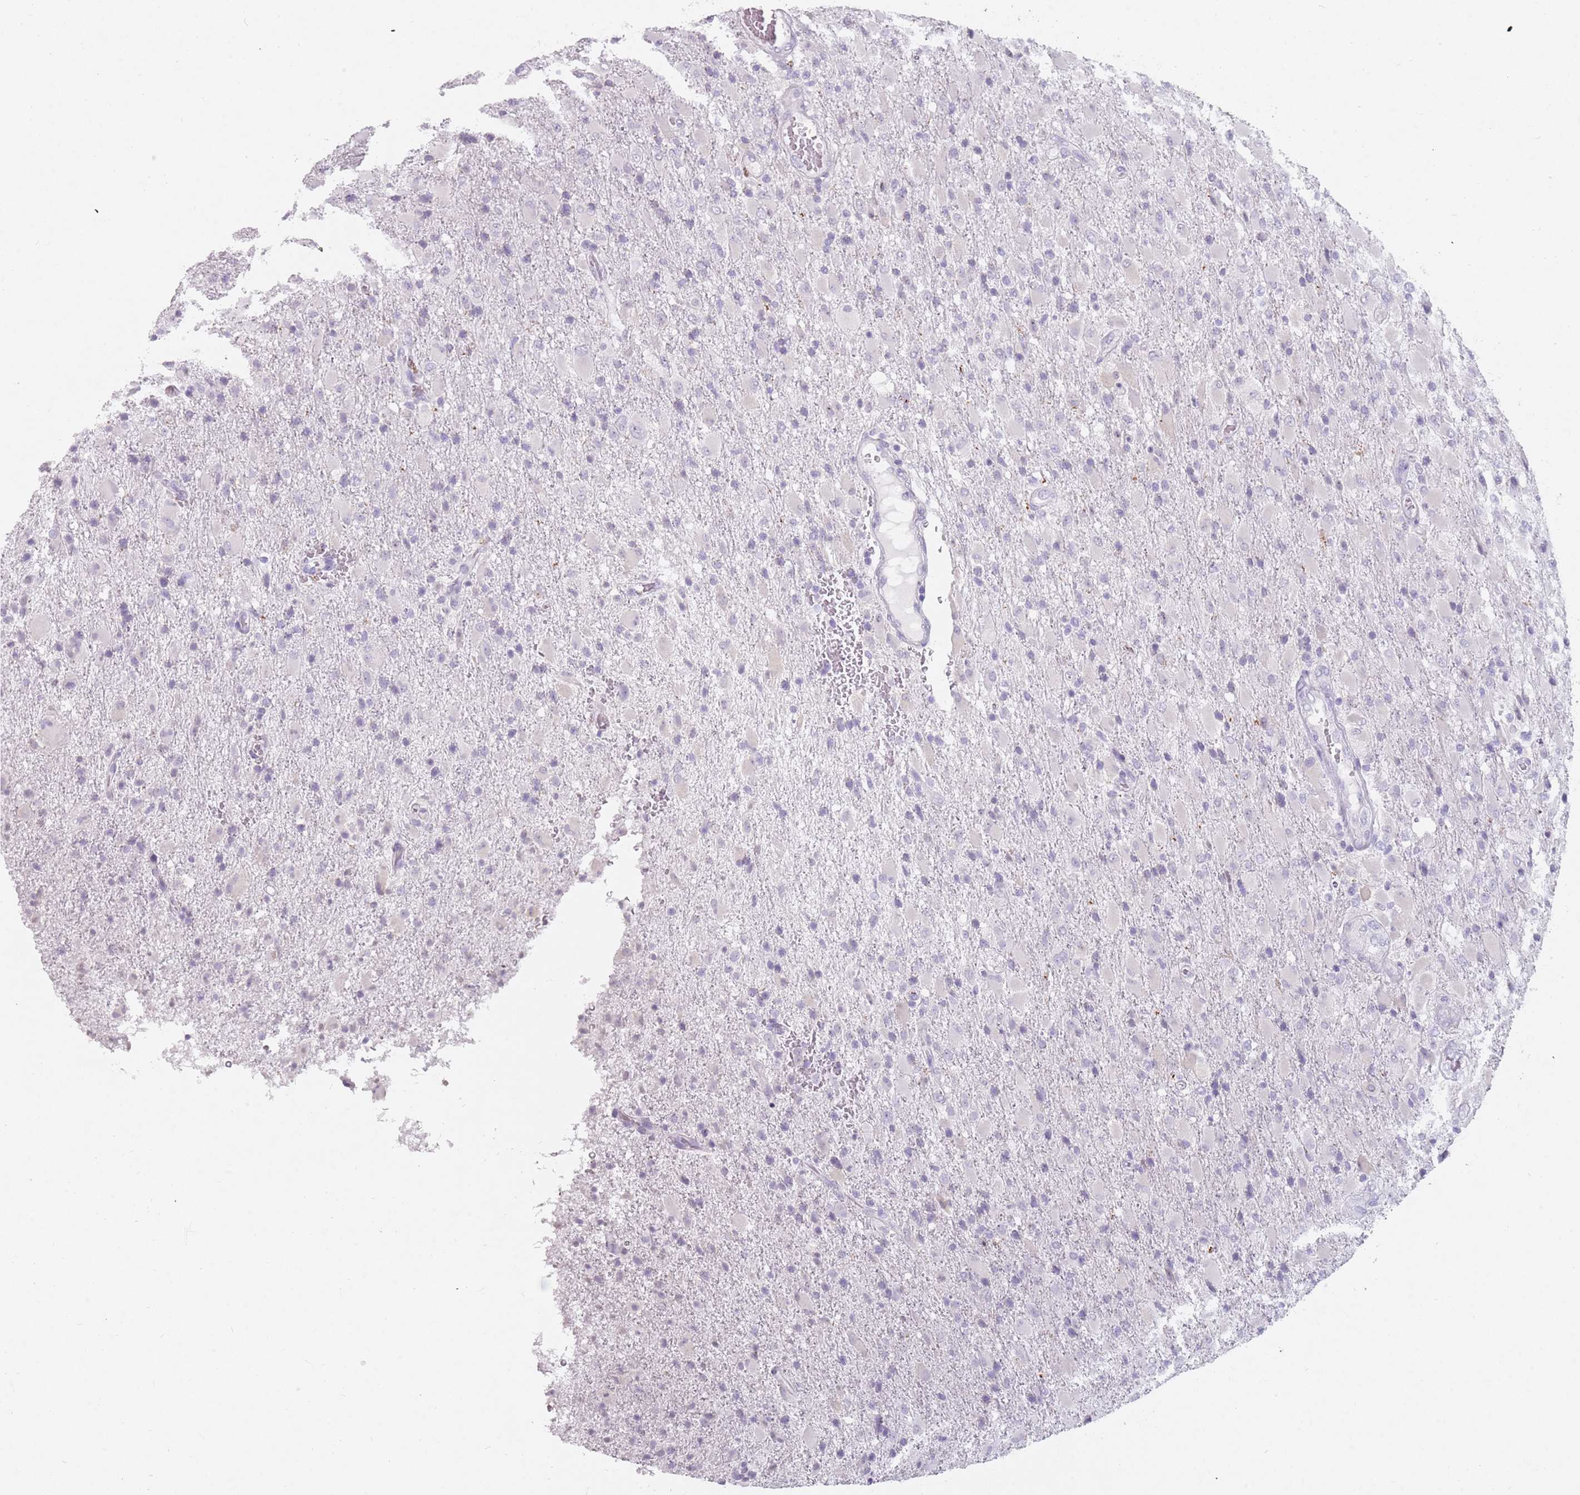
{"staining": {"intensity": "negative", "quantity": "none", "location": "none"}, "tissue": "glioma", "cell_type": "Tumor cells", "image_type": "cancer", "snomed": [{"axis": "morphology", "description": "Glioma, malignant, Low grade"}, {"axis": "topography", "description": "Brain"}], "caption": "This is an immunohistochemistry image of glioma. There is no expression in tumor cells.", "gene": "DDX4", "patient": {"sex": "male", "age": 65}}